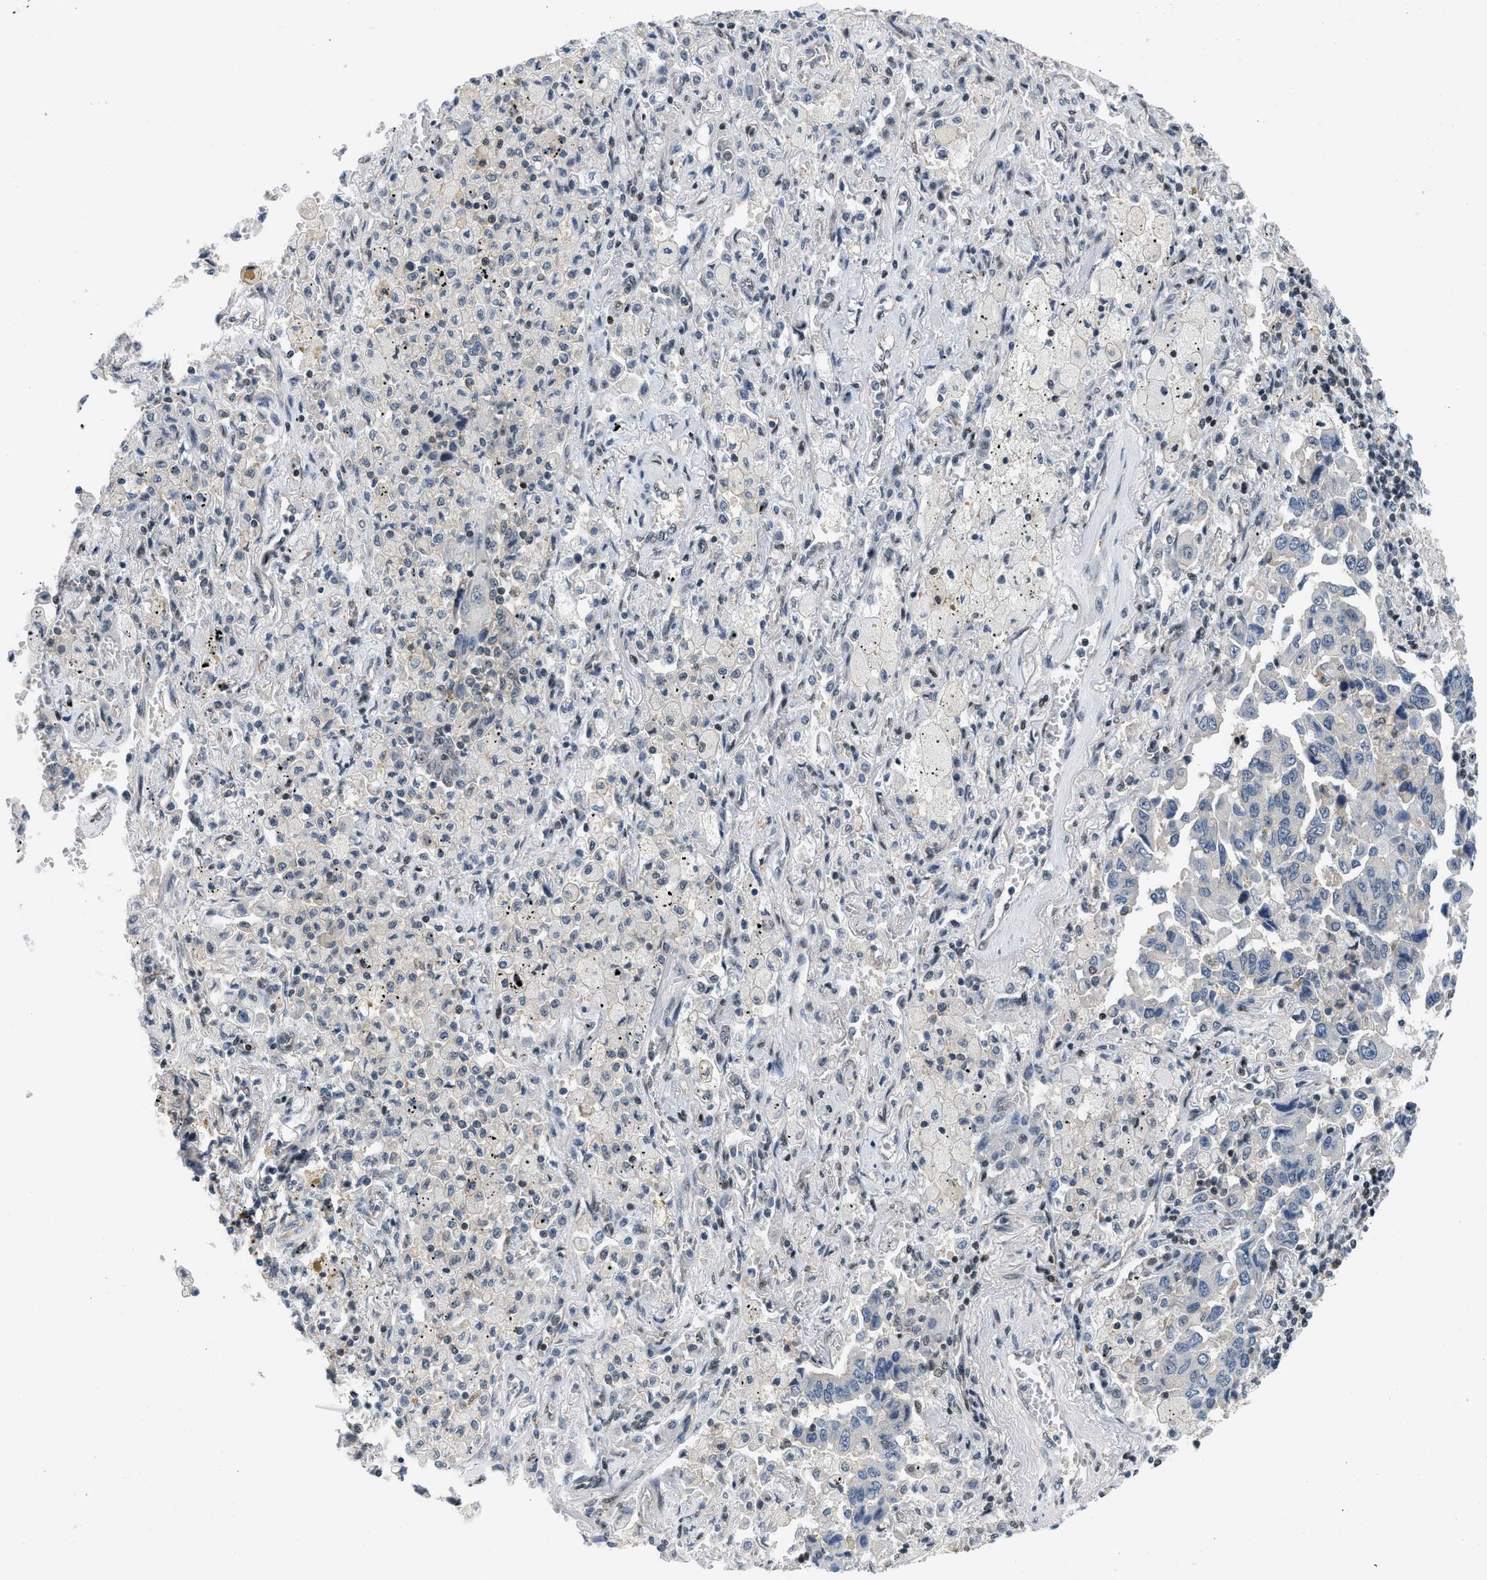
{"staining": {"intensity": "negative", "quantity": "none", "location": "none"}, "tissue": "lung cancer", "cell_type": "Tumor cells", "image_type": "cancer", "snomed": [{"axis": "morphology", "description": "Adenocarcinoma, NOS"}, {"axis": "topography", "description": "Lung"}], "caption": "This is an IHC image of human lung adenocarcinoma. There is no positivity in tumor cells.", "gene": "OLIG3", "patient": {"sex": "female", "age": 65}}